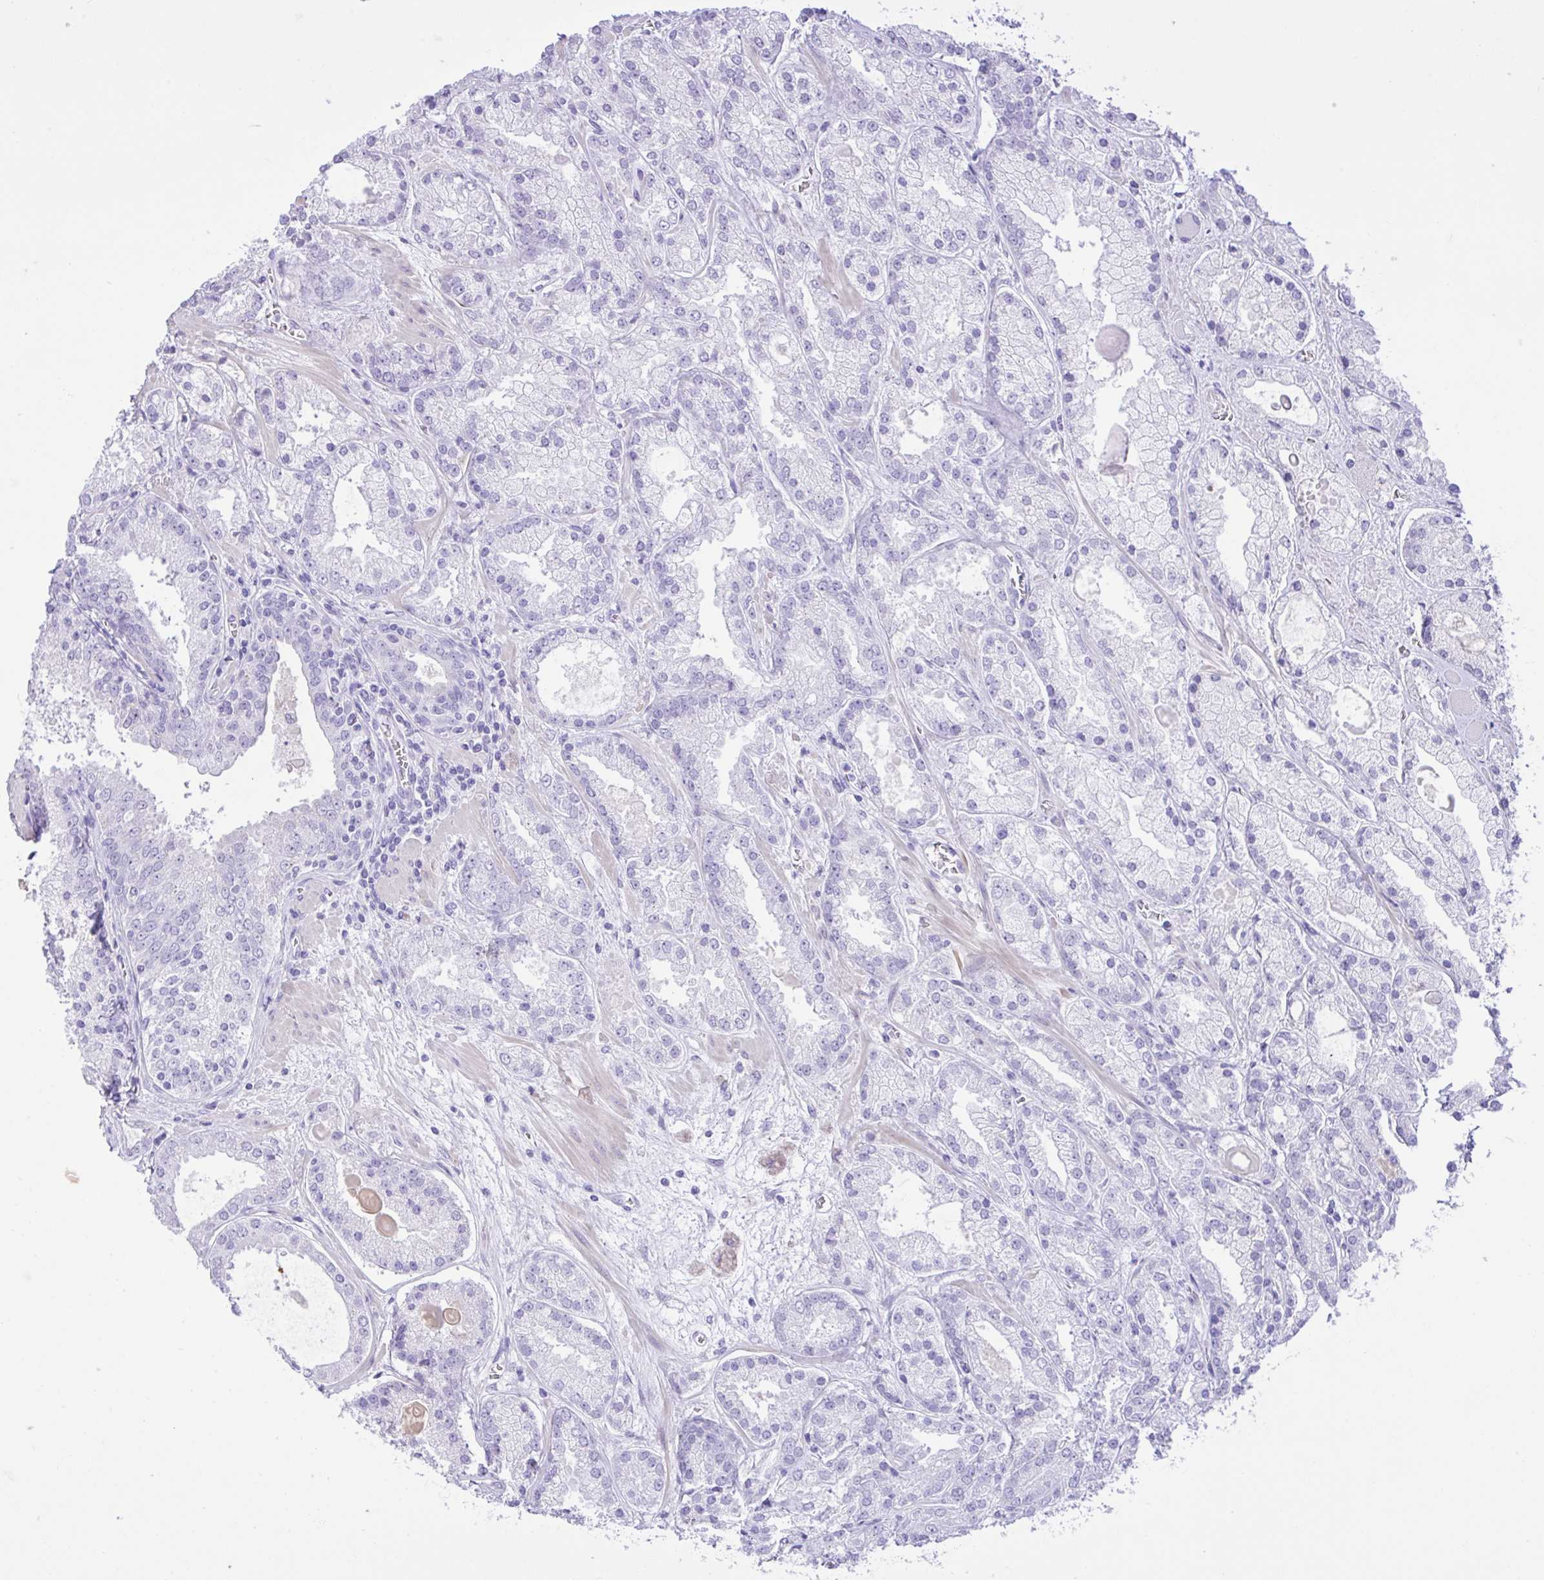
{"staining": {"intensity": "negative", "quantity": "none", "location": "none"}, "tissue": "prostate cancer", "cell_type": "Tumor cells", "image_type": "cancer", "snomed": [{"axis": "morphology", "description": "Adenocarcinoma, High grade"}, {"axis": "topography", "description": "Prostate"}], "caption": "IHC histopathology image of neoplastic tissue: human prostate cancer stained with DAB demonstrates no significant protein expression in tumor cells.", "gene": "REEP1", "patient": {"sex": "male", "age": 67}}